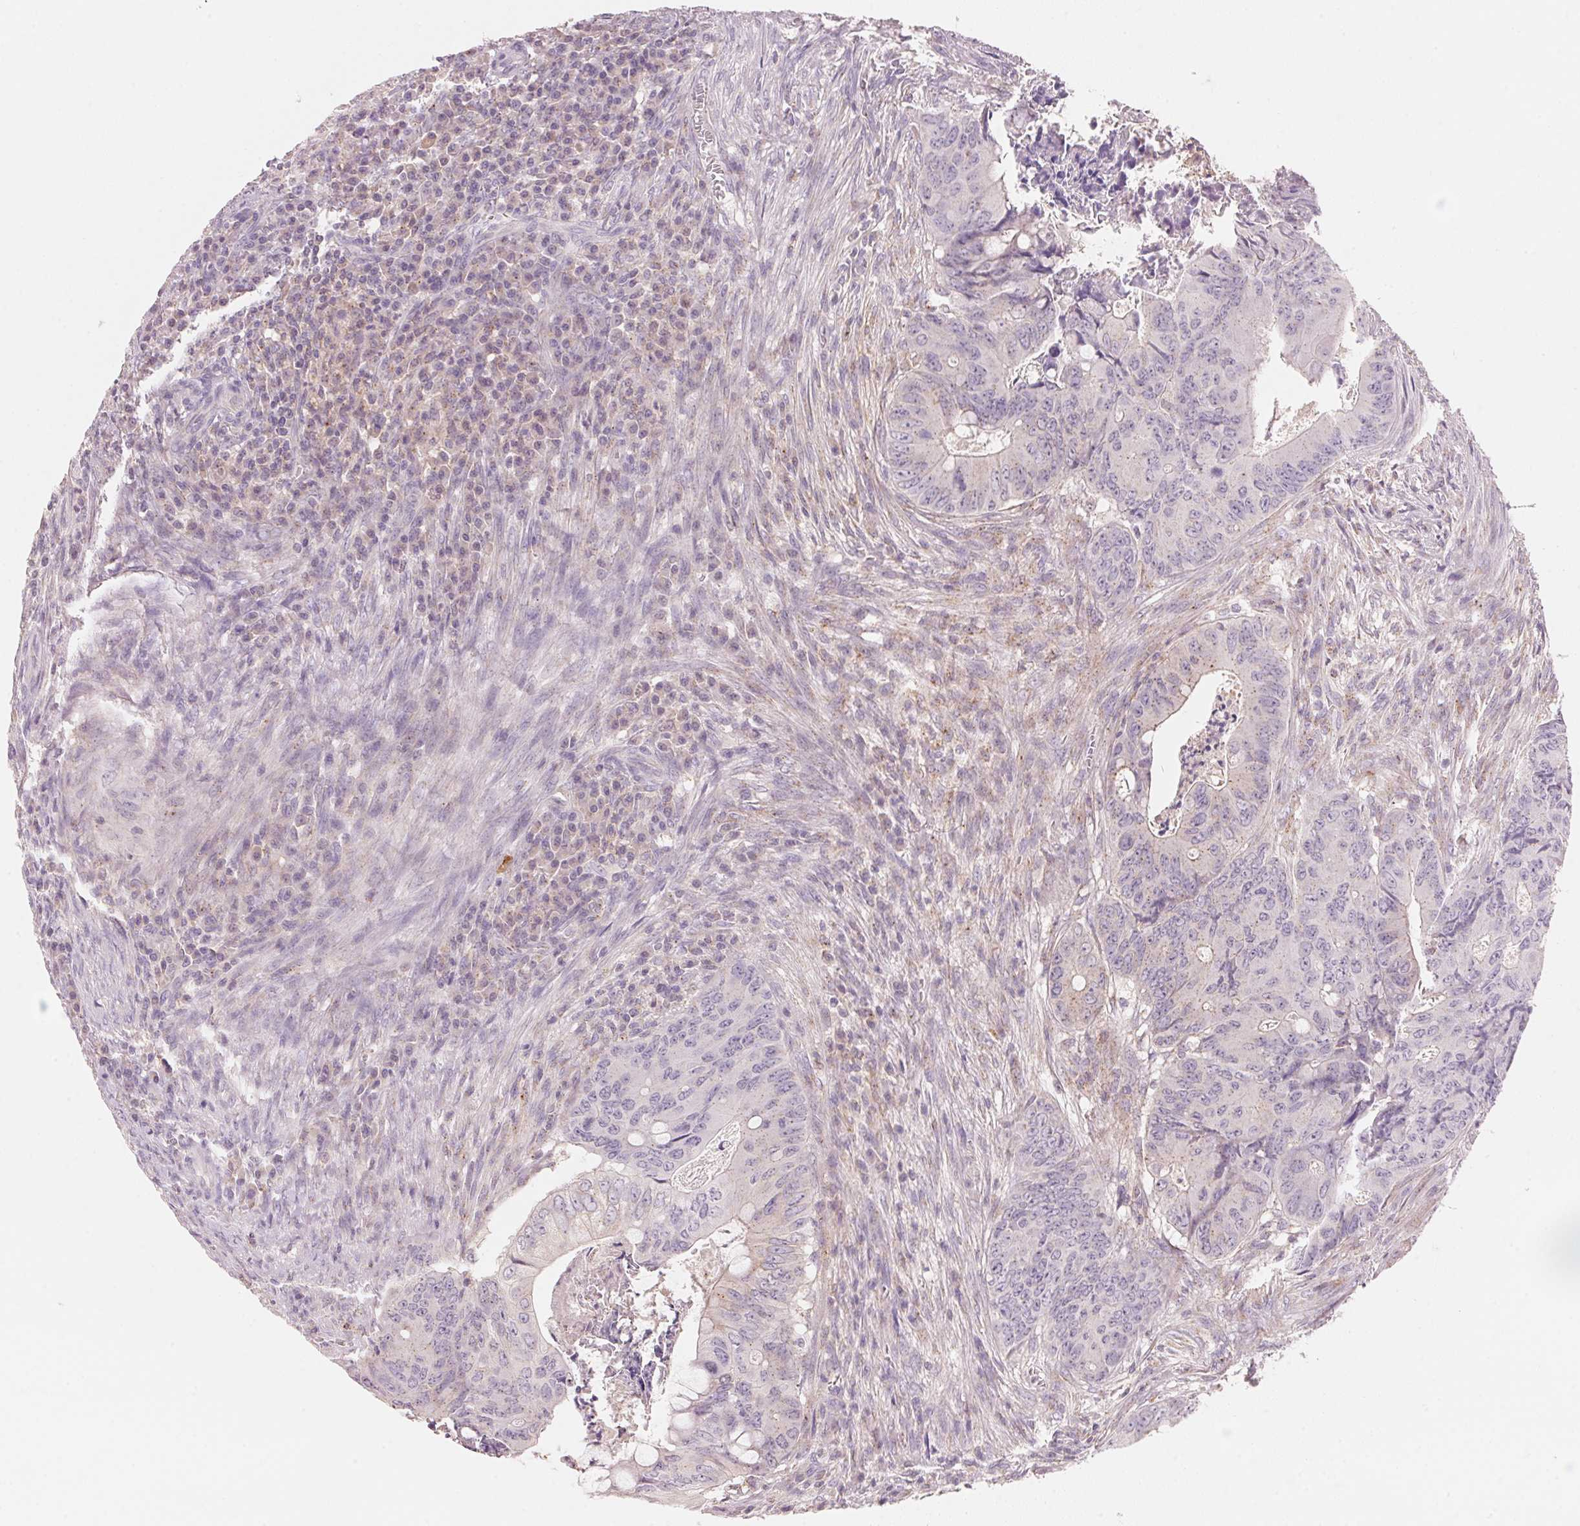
{"staining": {"intensity": "negative", "quantity": "none", "location": "none"}, "tissue": "colorectal cancer", "cell_type": "Tumor cells", "image_type": "cancer", "snomed": [{"axis": "morphology", "description": "Adenocarcinoma, NOS"}, {"axis": "topography", "description": "Colon"}], "caption": "The immunohistochemistry micrograph has no significant staining in tumor cells of adenocarcinoma (colorectal) tissue.", "gene": "HOXB13", "patient": {"sex": "female", "age": 74}}